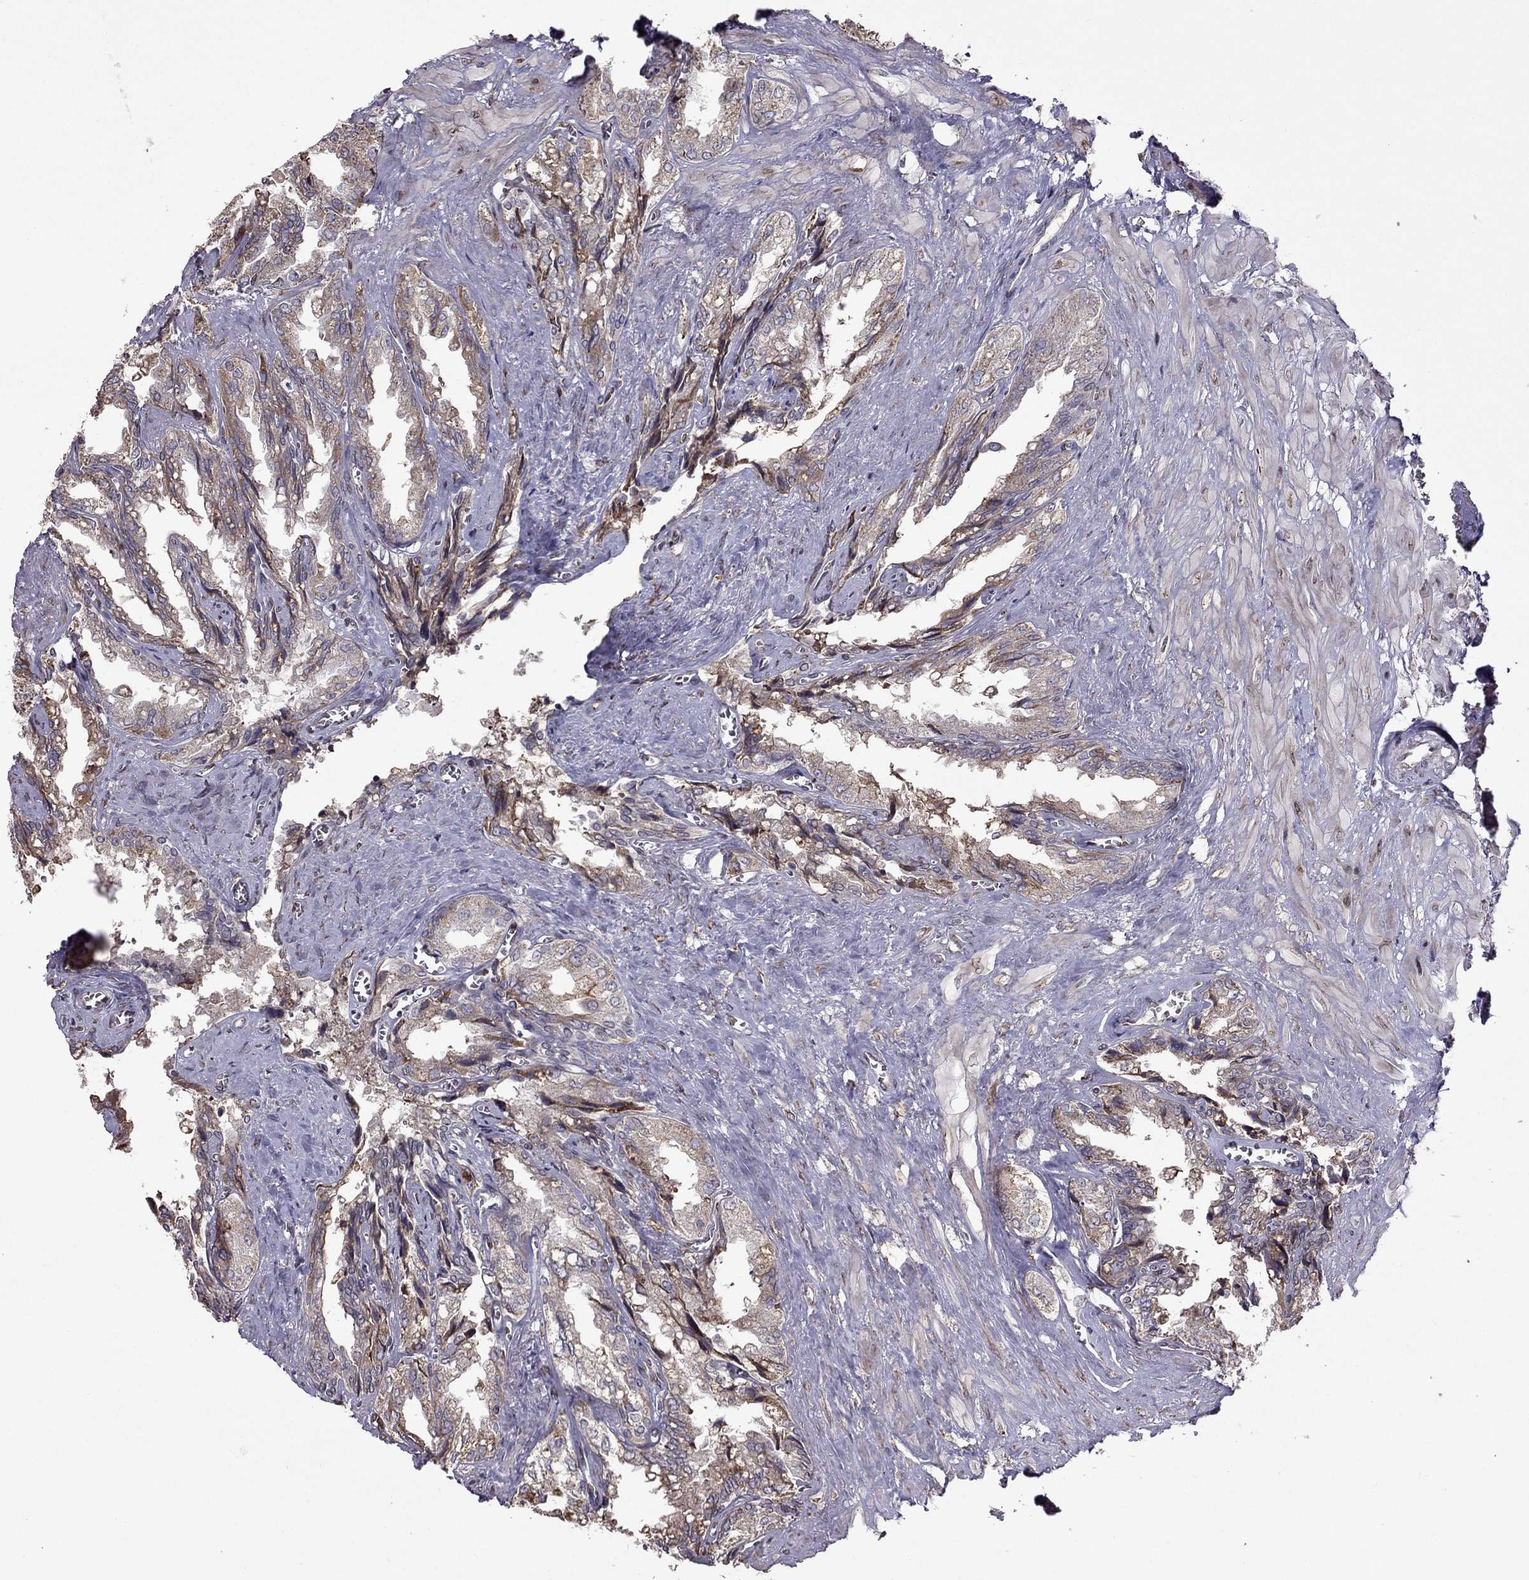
{"staining": {"intensity": "weak", "quantity": ">75%", "location": "cytoplasmic/membranous"}, "tissue": "seminal vesicle", "cell_type": "Glandular cells", "image_type": "normal", "snomed": [{"axis": "morphology", "description": "Normal tissue, NOS"}, {"axis": "topography", "description": "Seminal veicle"}], "caption": "Benign seminal vesicle reveals weak cytoplasmic/membranous positivity in approximately >75% of glandular cells, visualized by immunohistochemistry.", "gene": "IKBIP", "patient": {"sex": "male", "age": 67}}